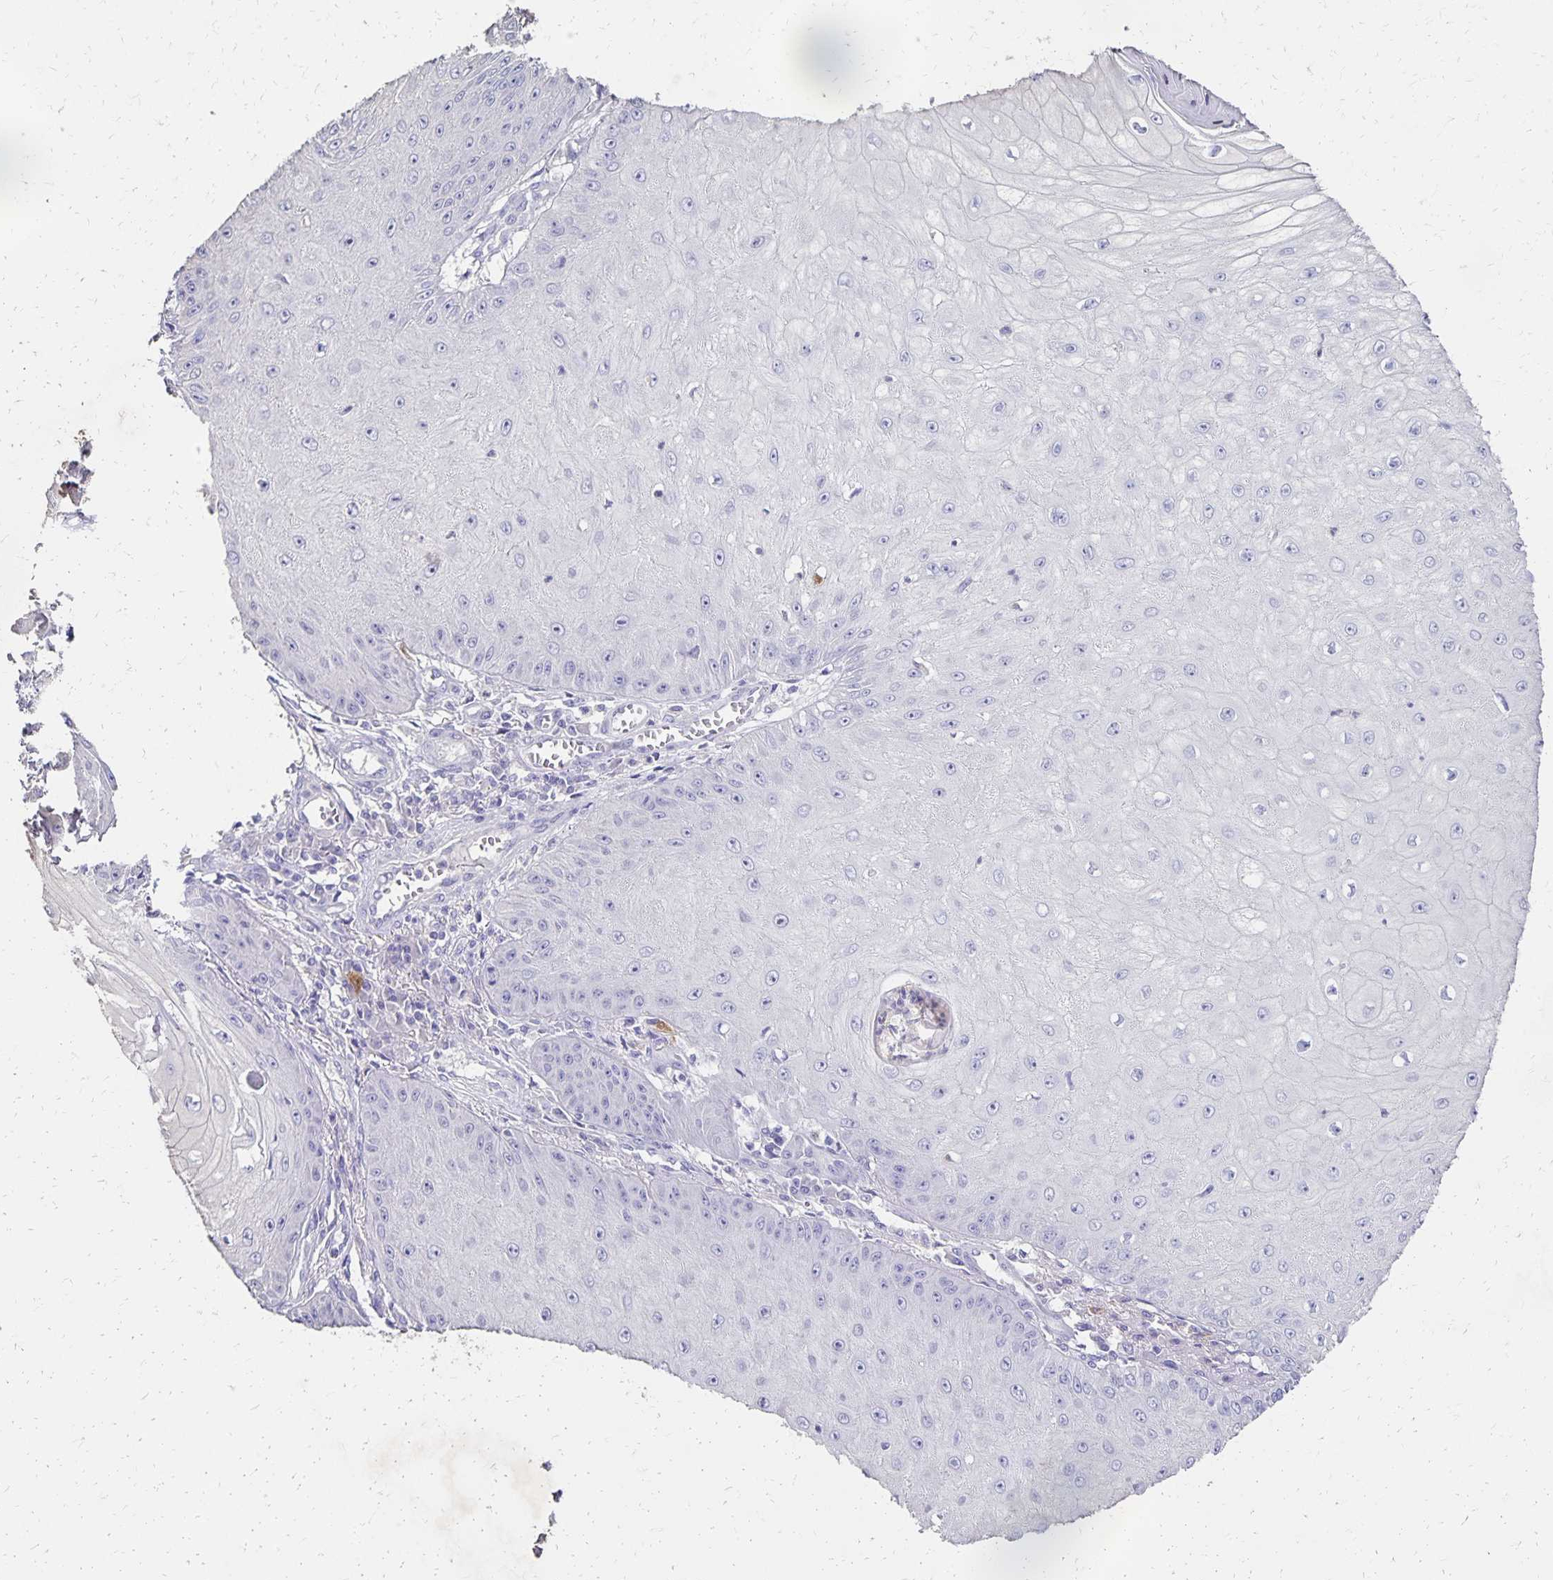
{"staining": {"intensity": "negative", "quantity": "none", "location": "none"}, "tissue": "skin cancer", "cell_type": "Tumor cells", "image_type": "cancer", "snomed": [{"axis": "morphology", "description": "Squamous cell carcinoma, NOS"}, {"axis": "topography", "description": "Skin"}], "caption": "Skin cancer (squamous cell carcinoma) was stained to show a protein in brown. There is no significant staining in tumor cells.", "gene": "DYNLT4", "patient": {"sex": "male", "age": 70}}